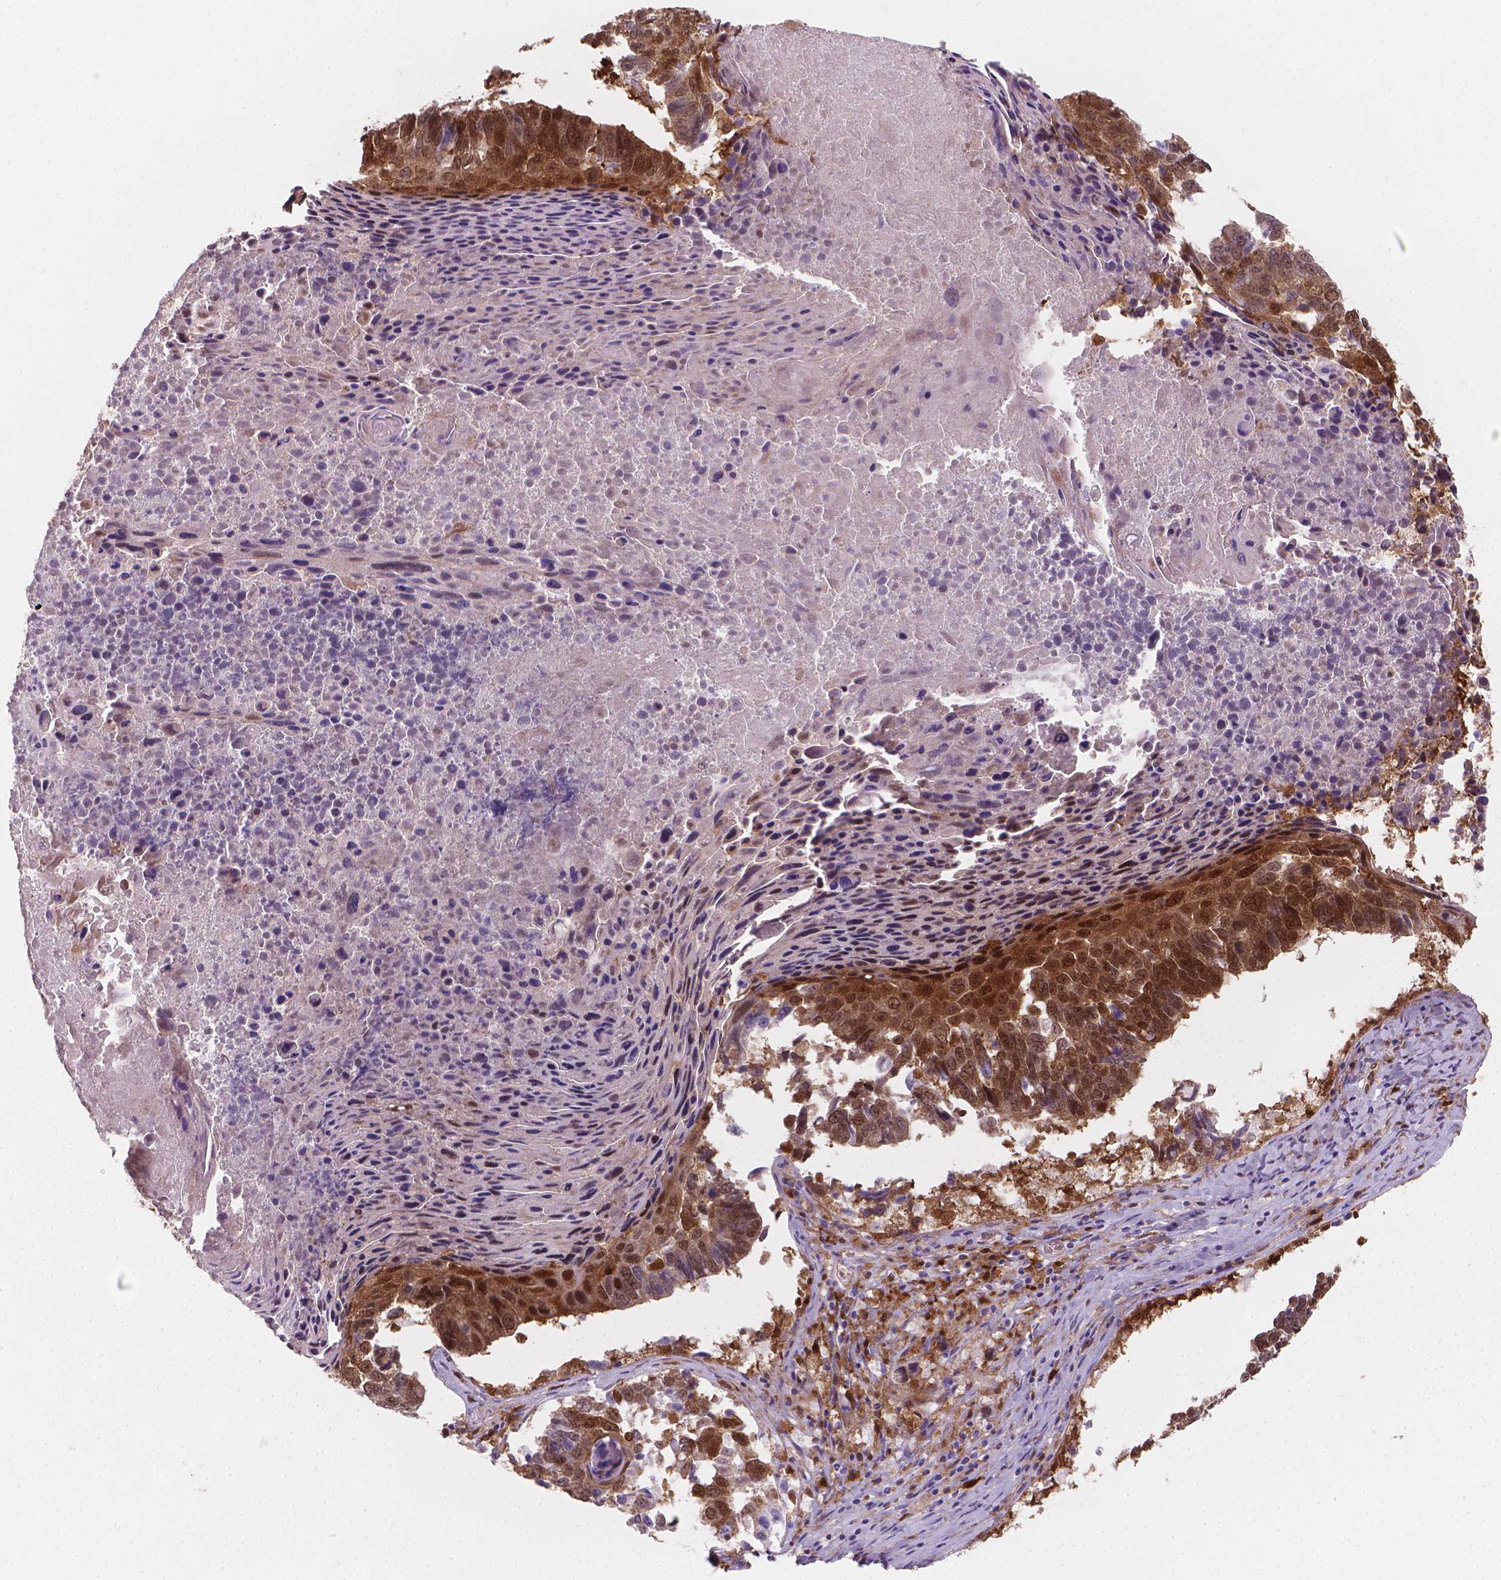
{"staining": {"intensity": "strong", "quantity": "25%-75%", "location": "cytoplasmic/membranous,nuclear"}, "tissue": "lung cancer", "cell_type": "Tumor cells", "image_type": "cancer", "snomed": [{"axis": "morphology", "description": "Squamous cell carcinoma, NOS"}, {"axis": "topography", "description": "Lung"}], "caption": "DAB immunohistochemical staining of human lung cancer (squamous cell carcinoma) displays strong cytoplasmic/membranous and nuclear protein positivity in about 25%-75% of tumor cells.", "gene": "TNFAIP2", "patient": {"sex": "male", "age": 73}}